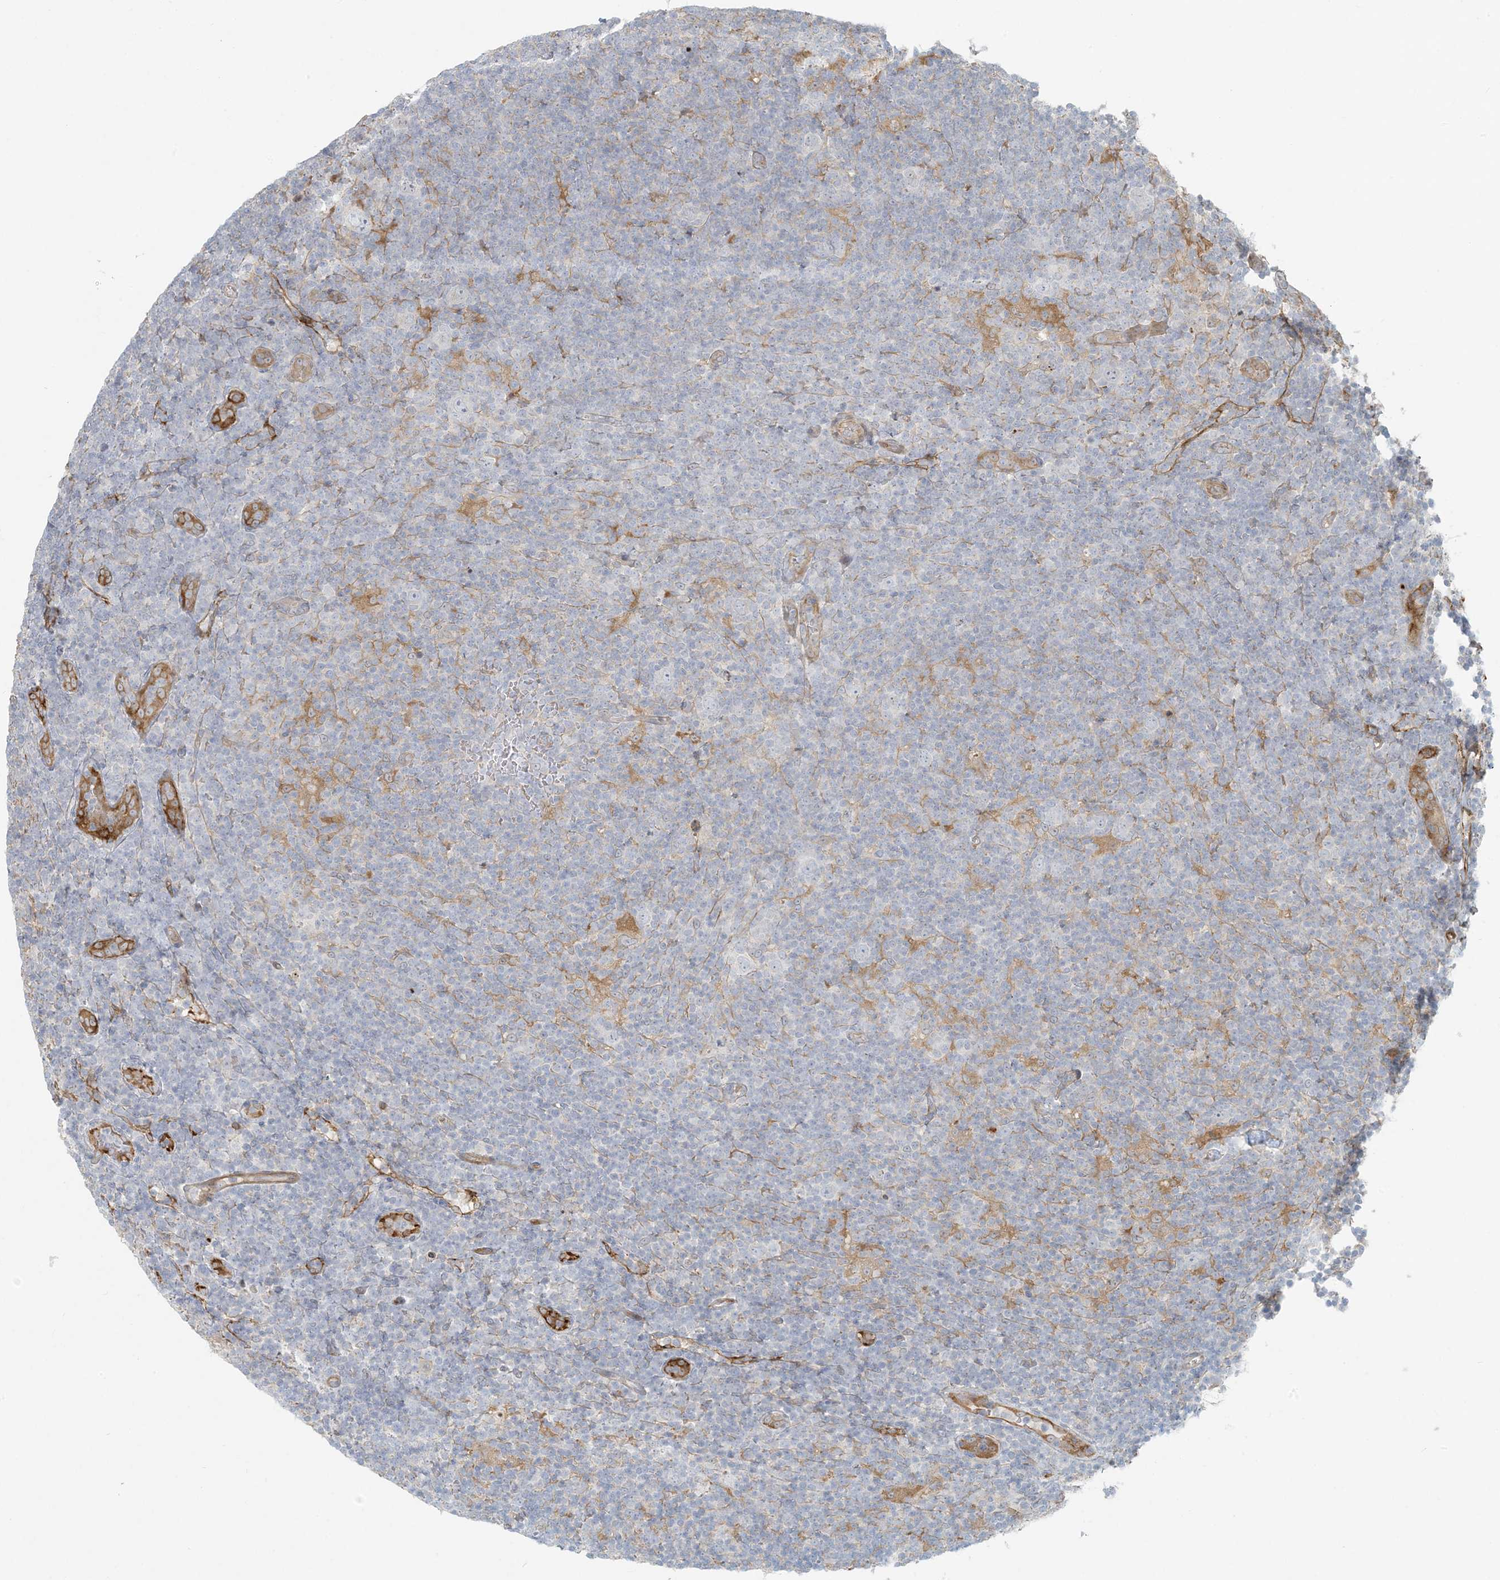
{"staining": {"intensity": "negative", "quantity": "none", "location": "none"}, "tissue": "lymphoma", "cell_type": "Tumor cells", "image_type": "cancer", "snomed": [{"axis": "morphology", "description": "Hodgkin's disease, NOS"}, {"axis": "topography", "description": "Lymph node"}], "caption": "DAB immunohistochemical staining of Hodgkin's disease demonstrates no significant expression in tumor cells.", "gene": "BCORL1", "patient": {"sex": "female", "age": 57}}